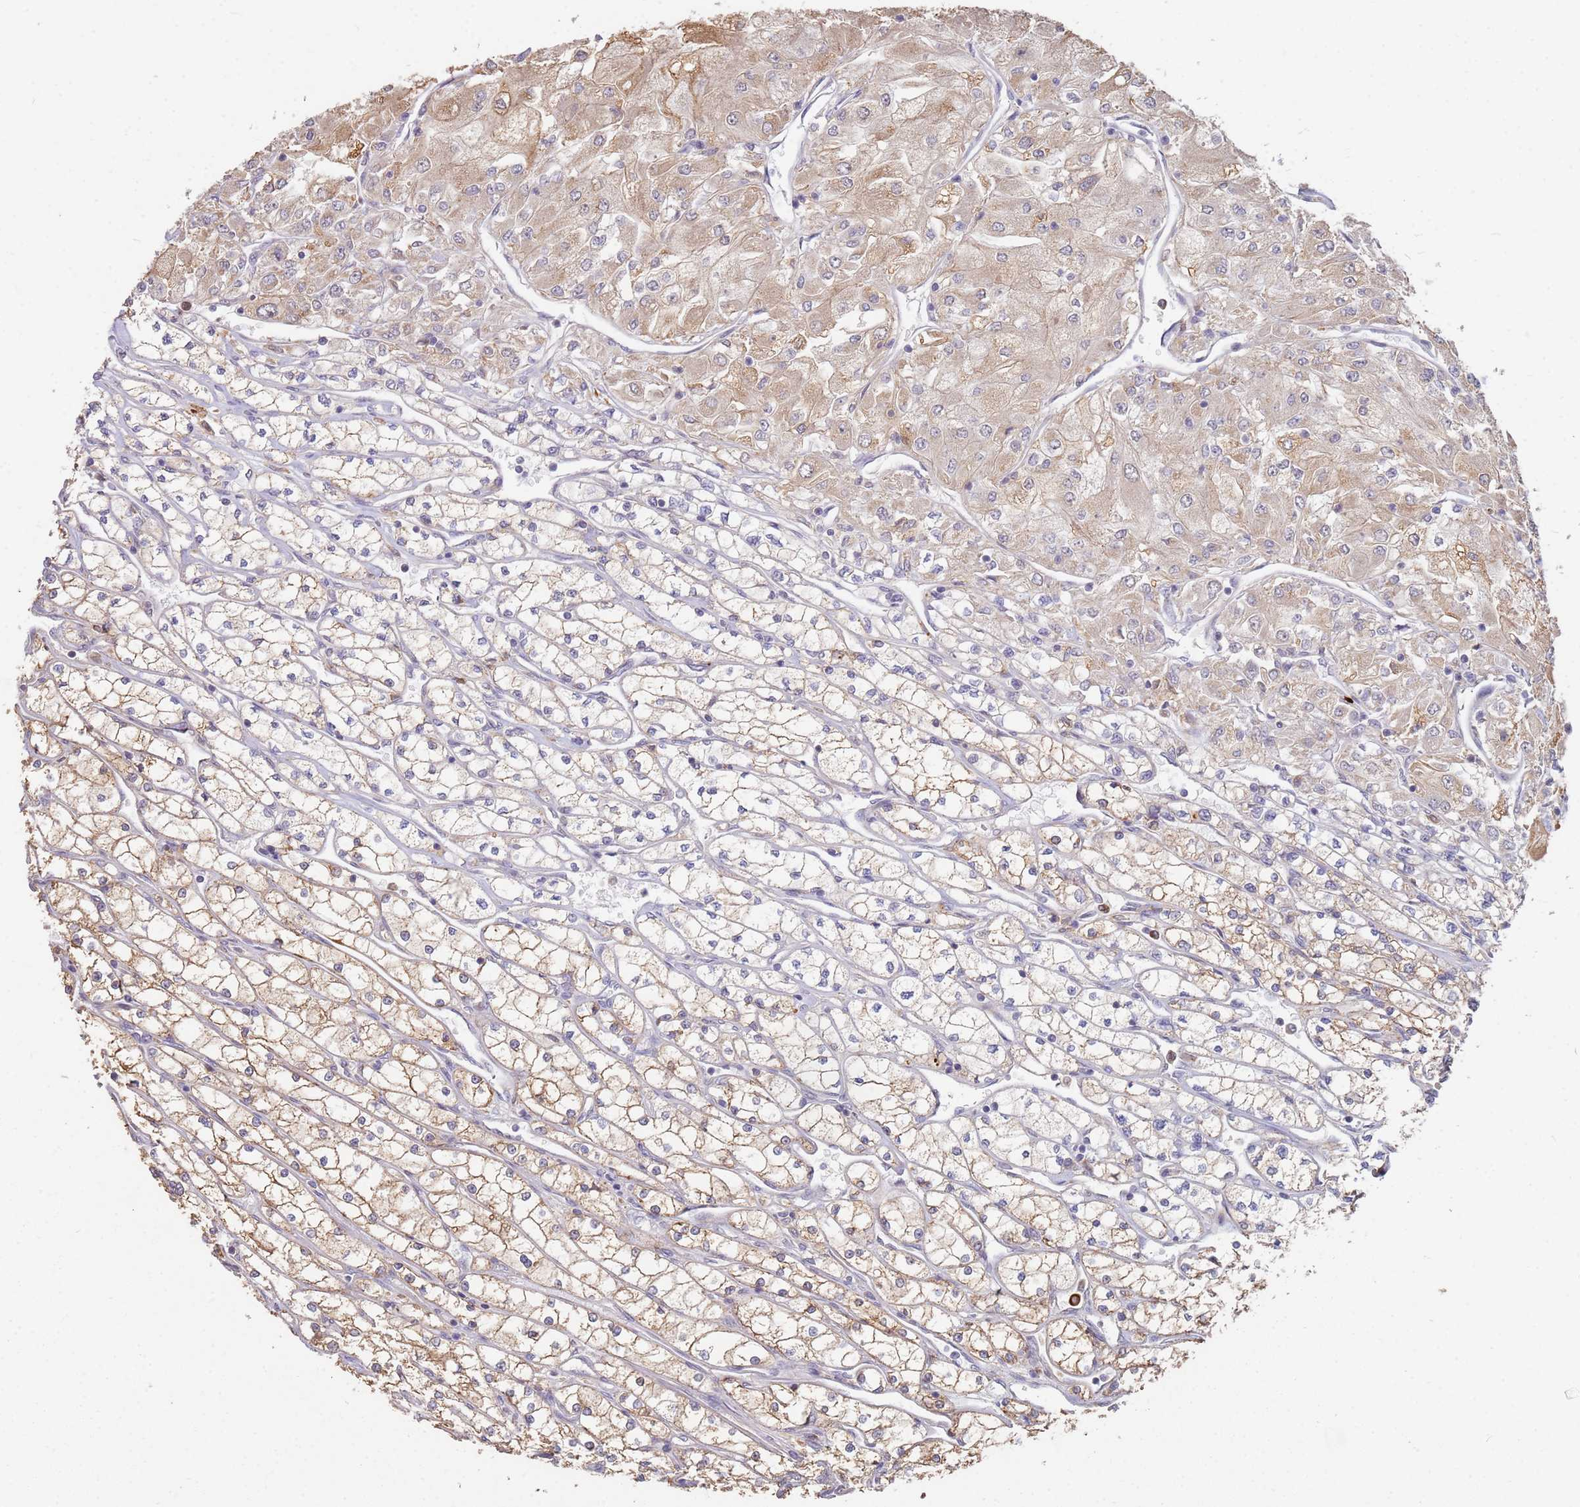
{"staining": {"intensity": "moderate", "quantity": "25%-75%", "location": "cytoplasmic/membranous"}, "tissue": "renal cancer", "cell_type": "Tumor cells", "image_type": "cancer", "snomed": [{"axis": "morphology", "description": "Adenocarcinoma, NOS"}, {"axis": "topography", "description": "Kidney"}], "caption": "A photomicrograph of human renal cancer stained for a protein shows moderate cytoplasmic/membranous brown staining in tumor cells.", "gene": "MPEG1", "patient": {"sex": "male", "age": 80}}